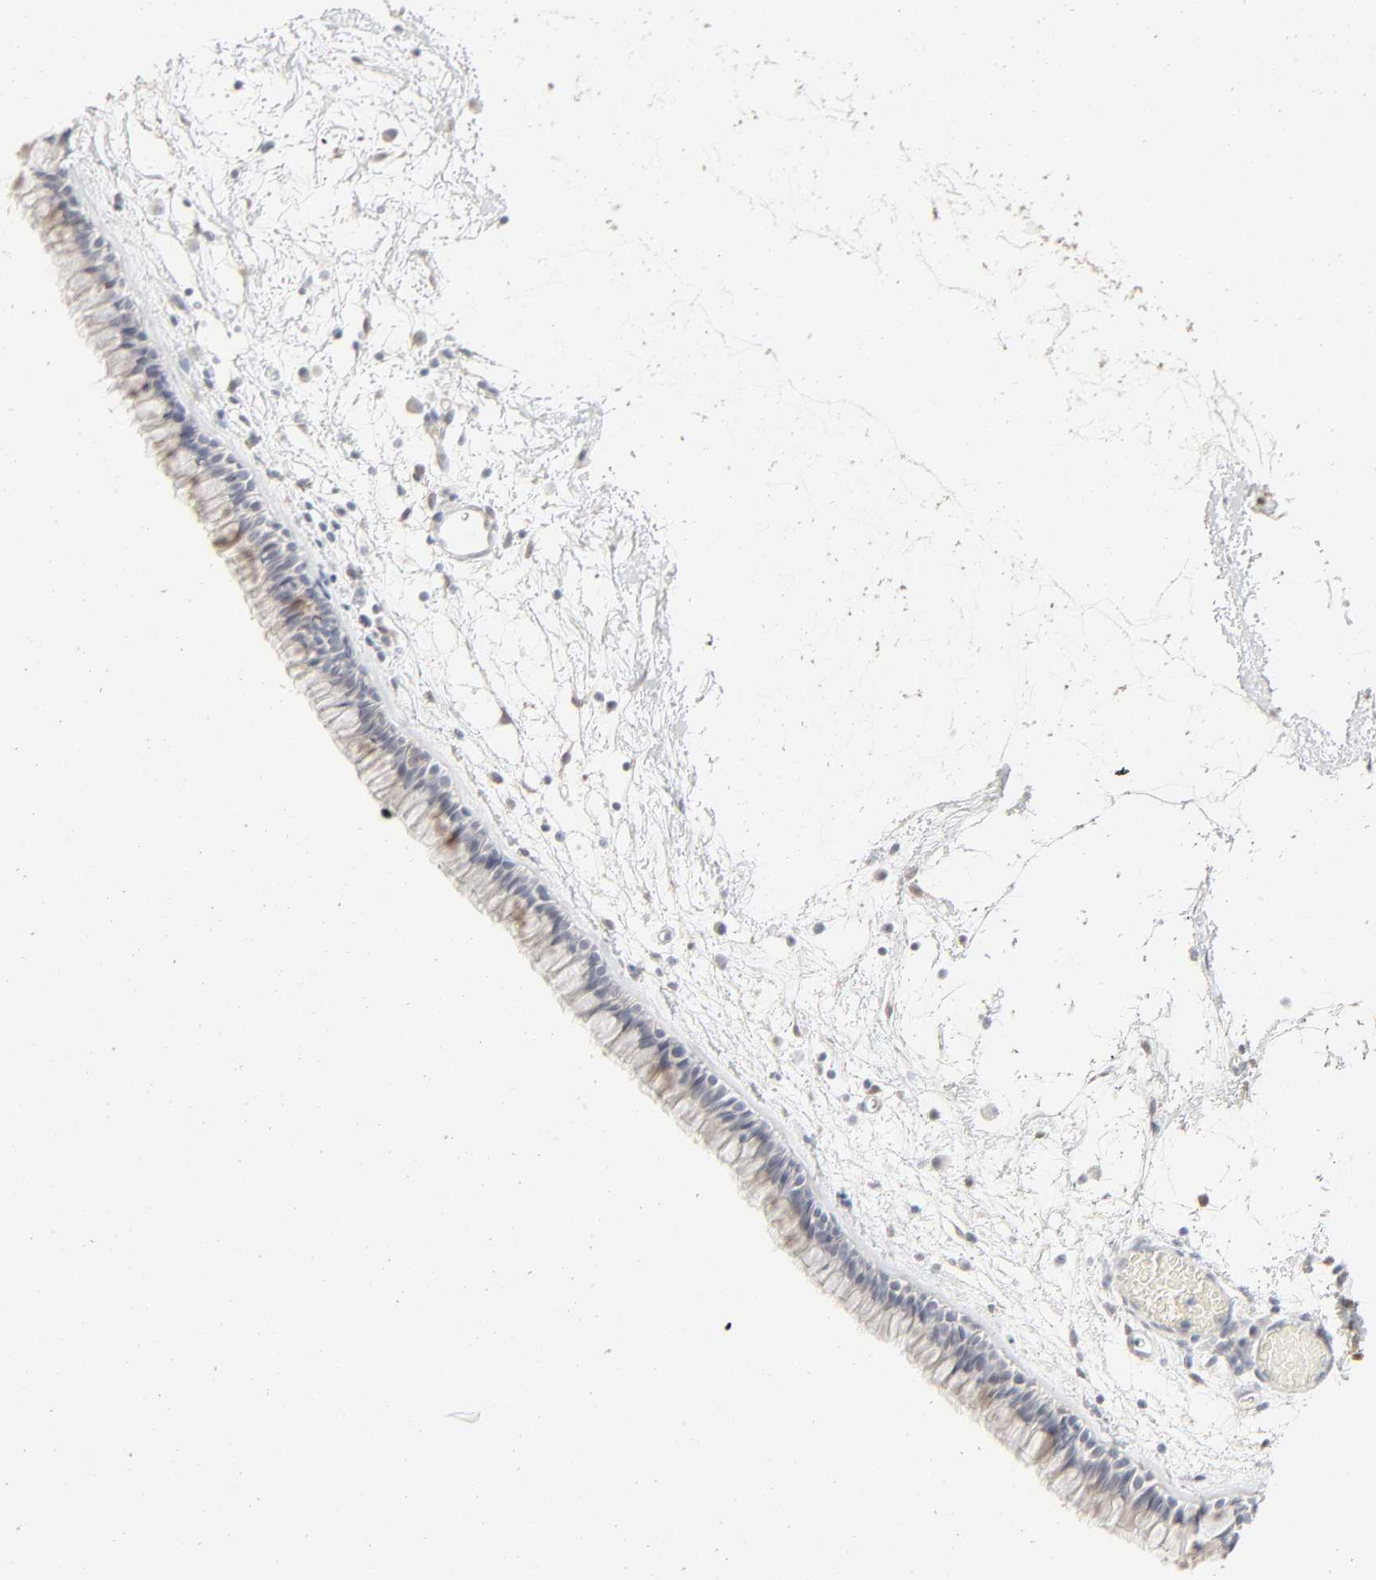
{"staining": {"intensity": "negative", "quantity": "none", "location": "none"}, "tissue": "nasopharynx", "cell_type": "Respiratory epithelial cells", "image_type": "normal", "snomed": [{"axis": "morphology", "description": "Normal tissue, NOS"}, {"axis": "morphology", "description": "Inflammation, NOS"}, {"axis": "topography", "description": "Nasopharynx"}], "caption": "Respiratory epithelial cells show no significant protein expression in normal nasopharynx.", "gene": "LGALS2", "patient": {"sex": "male", "age": 48}}